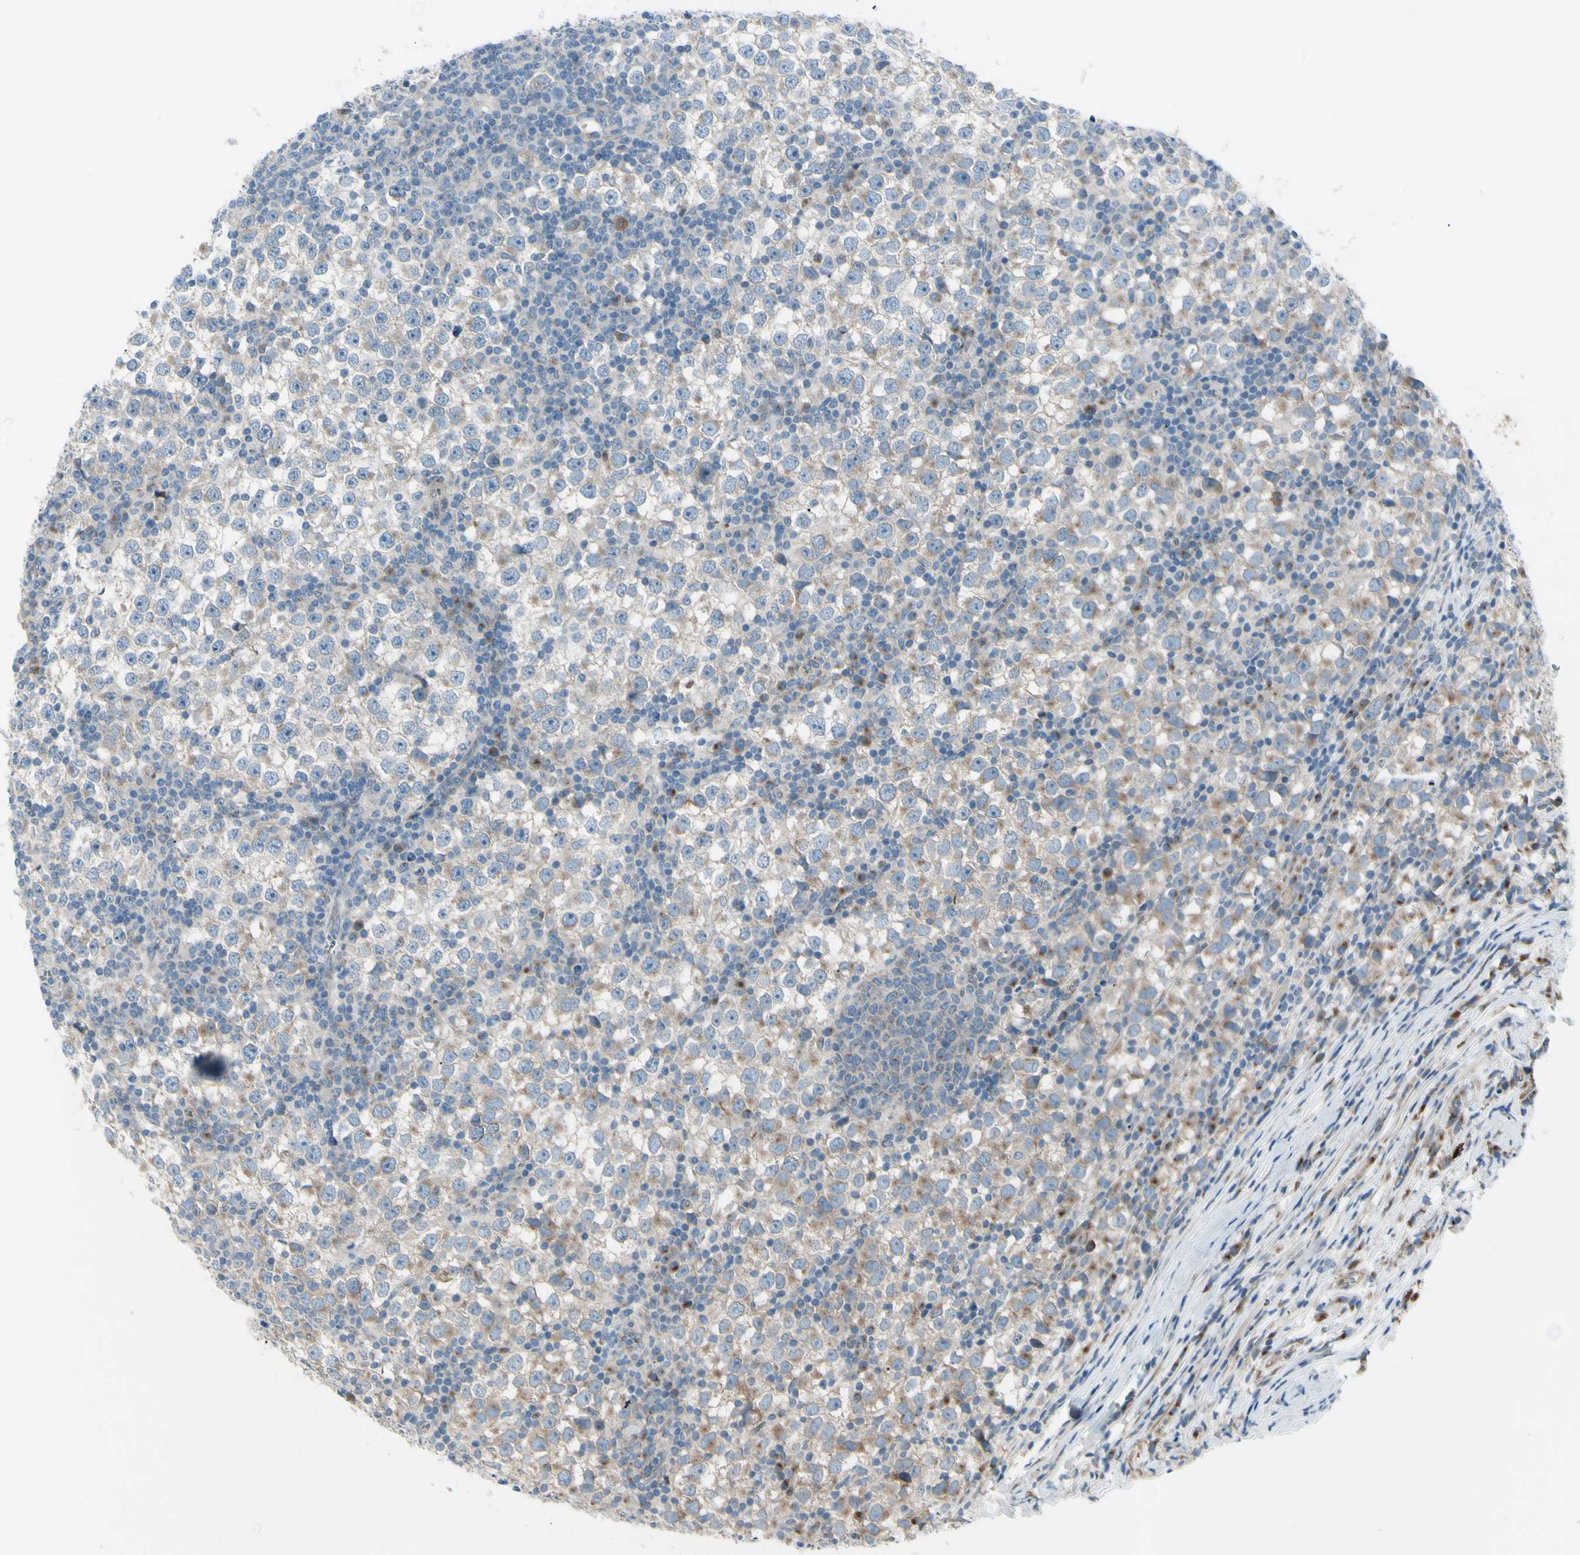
{"staining": {"intensity": "moderate", "quantity": "25%-75%", "location": "cytoplasmic/membranous"}, "tissue": "testis cancer", "cell_type": "Tumor cells", "image_type": "cancer", "snomed": [{"axis": "morphology", "description": "Seminoma, NOS"}, {"axis": "topography", "description": "Testis"}], "caption": "This histopathology image shows immunohistochemistry staining of human testis cancer (seminoma), with medium moderate cytoplasmic/membranous expression in about 25%-75% of tumor cells.", "gene": "LRRK1", "patient": {"sex": "male", "age": 65}}